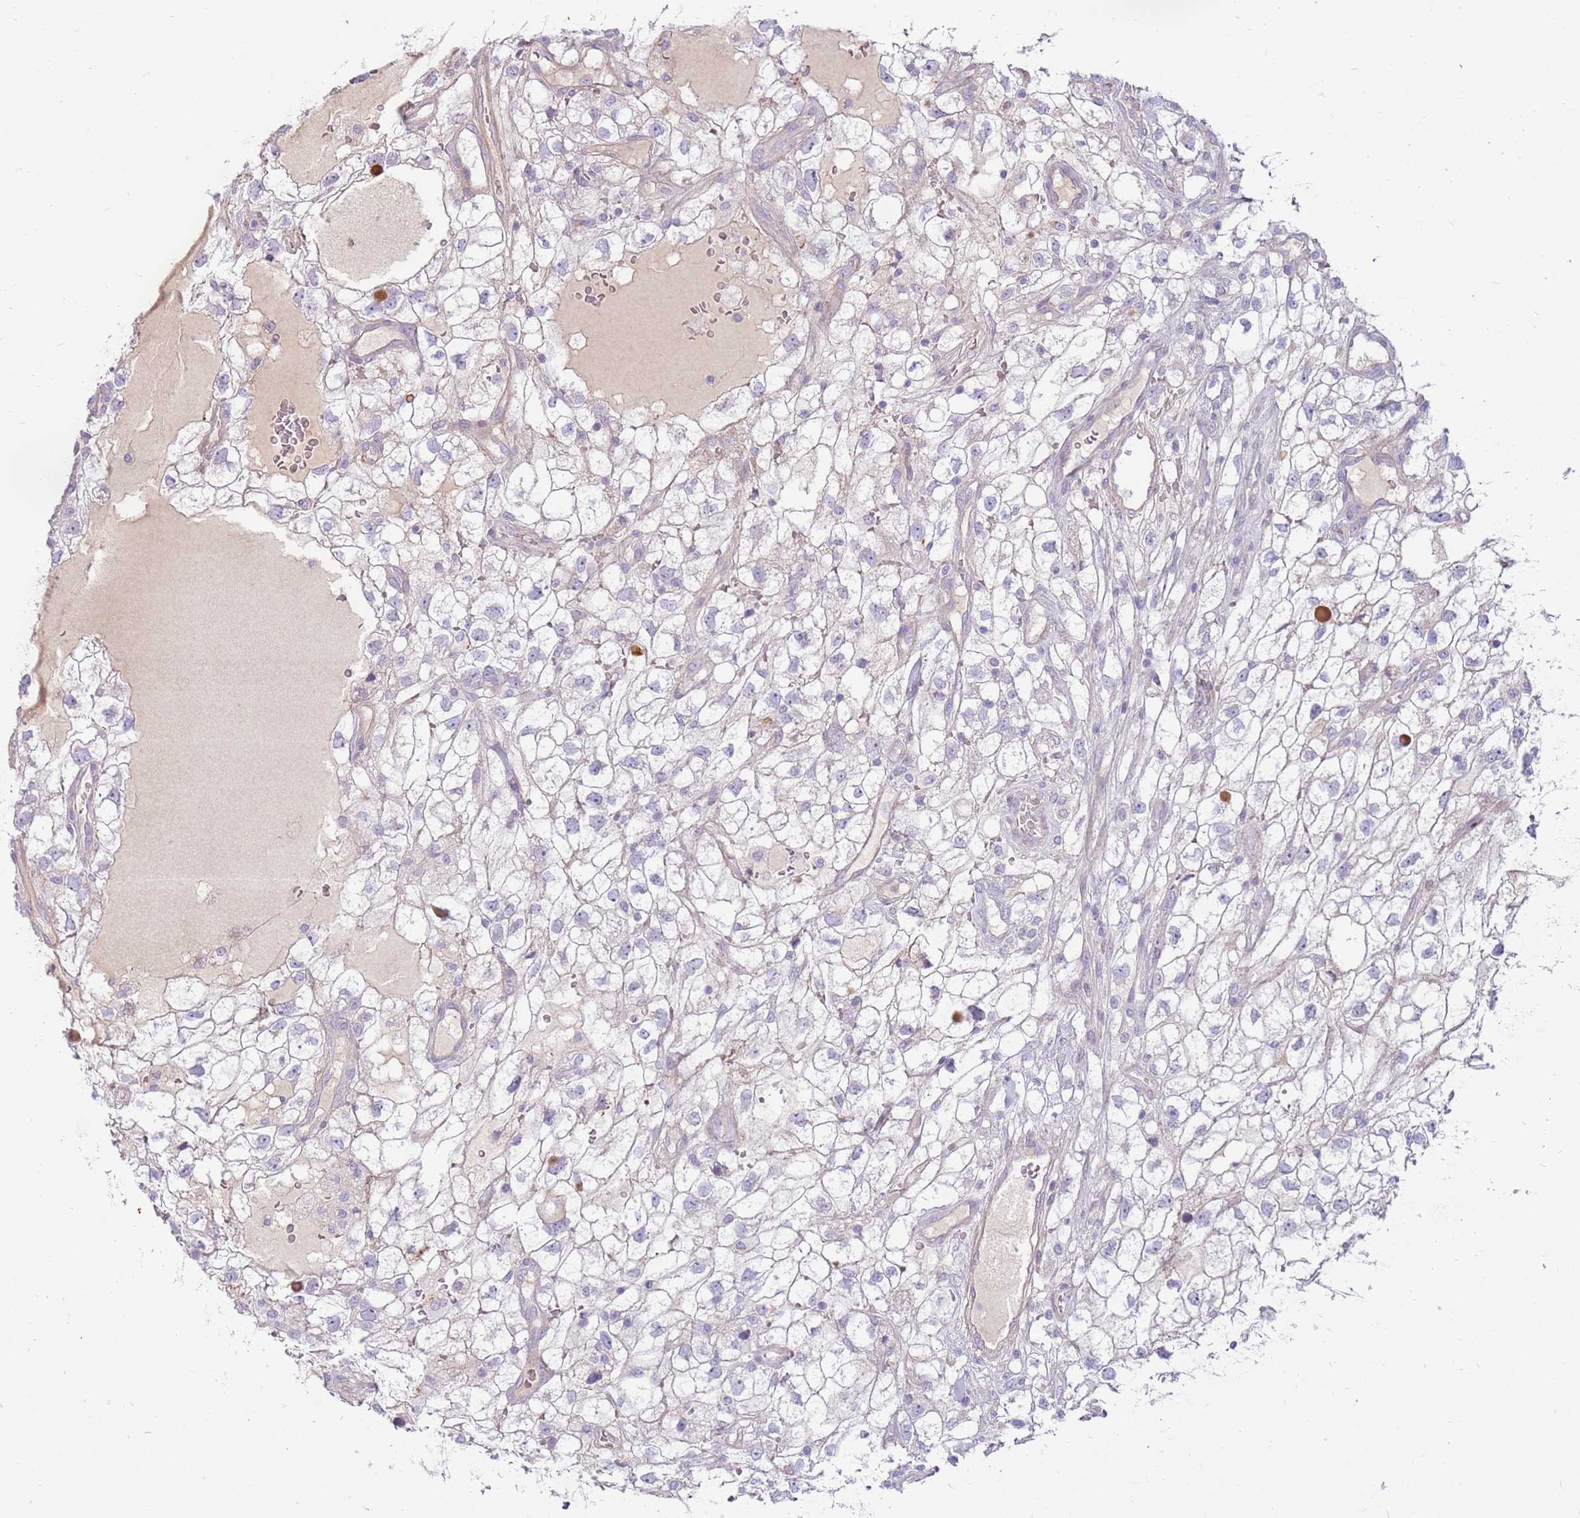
{"staining": {"intensity": "negative", "quantity": "none", "location": "none"}, "tissue": "renal cancer", "cell_type": "Tumor cells", "image_type": "cancer", "snomed": [{"axis": "morphology", "description": "Adenocarcinoma, NOS"}, {"axis": "topography", "description": "Kidney"}], "caption": "A micrograph of human renal cancer (adenocarcinoma) is negative for staining in tumor cells.", "gene": "MCUB", "patient": {"sex": "male", "age": 59}}